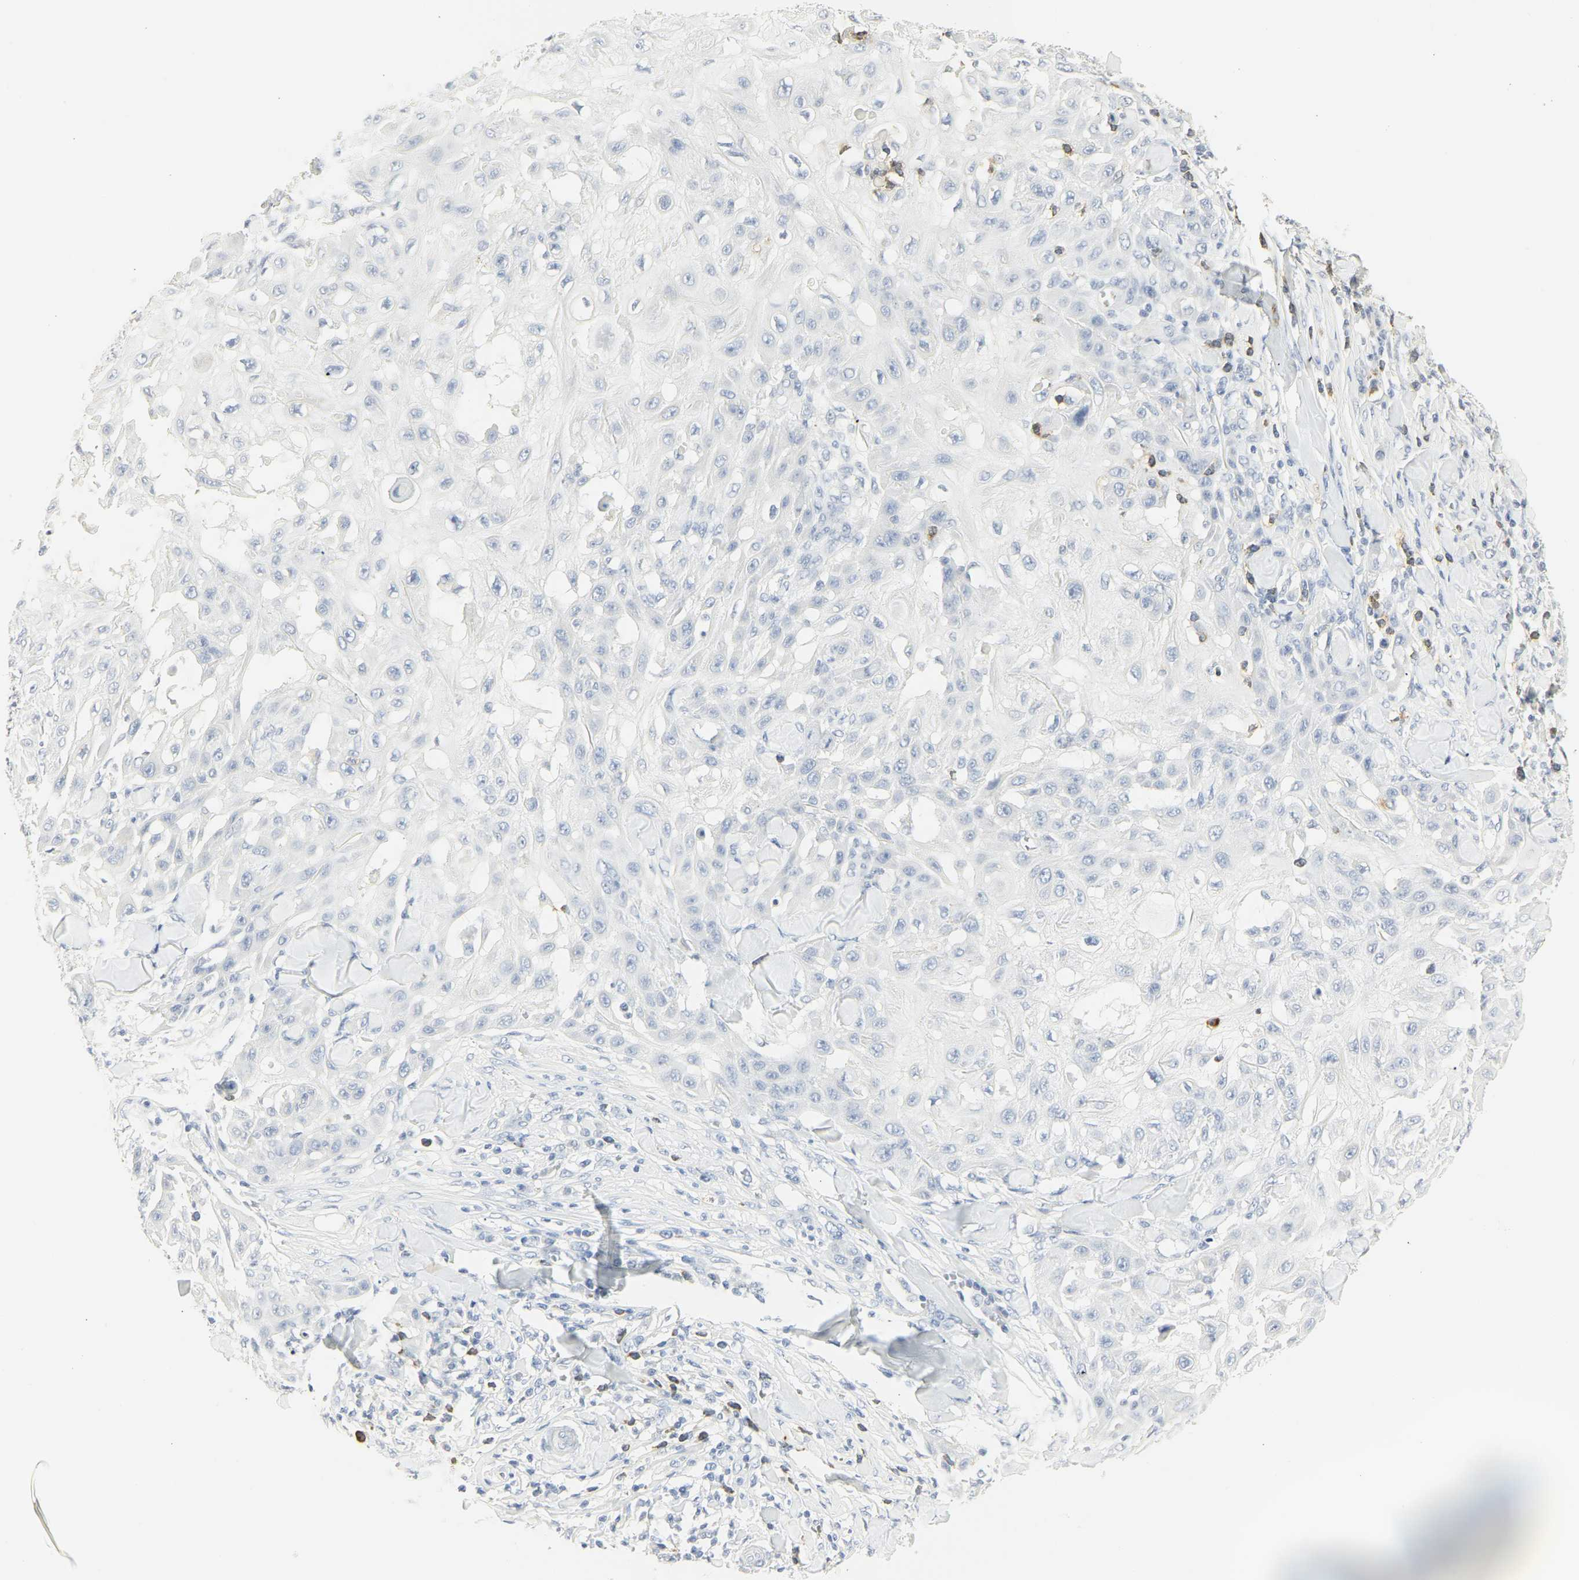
{"staining": {"intensity": "negative", "quantity": "none", "location": "none"}, "tissue": "skin cancer", "cell_type": "Tumor cells", "image_type": "cancer", "snomed": [{"axis": "morphology", "description": "Squamous cell carcinoma, NOS"}, {"axis": "topography", "description": "Skin"}], "caption": "This is a image of immunohistochemistry (IHC) staining of skin cancer, which shows no expression in tumor cells.", "gene": "CEACAM5", "patient": {"sex": "male", "age": 24}}